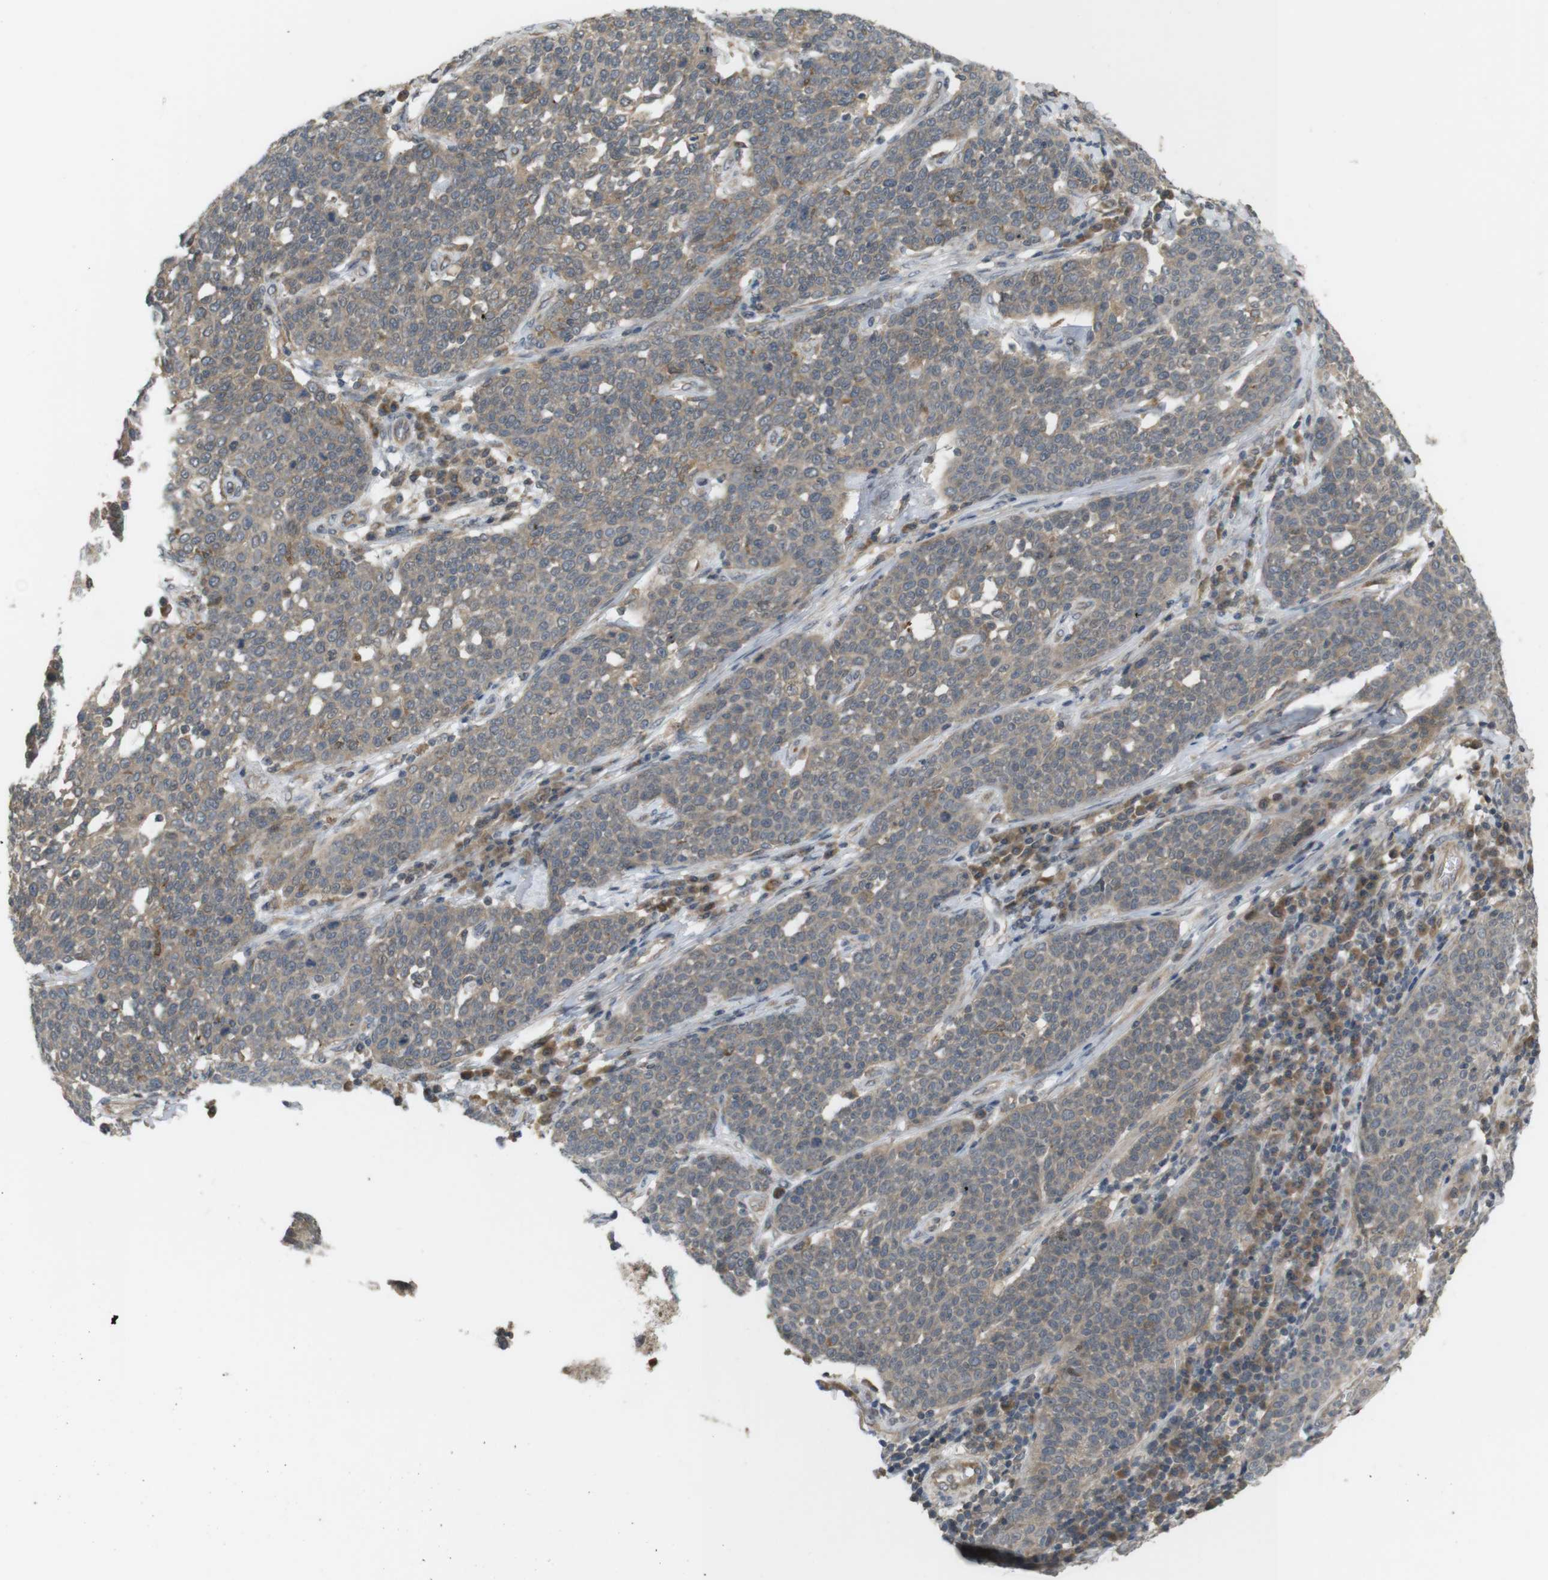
{"staining": {"intensity": "moderate", "quantity": ">75%", "location": "cytoplasmic/membranous"}, "tissue": "cervical cancer", "cell_type": "Tumor cells", "image_type": "cancer", "snomed": [{"axis": "morphology", "description": "Squamous cell carcinoma, NOS"}, {"axis": "topography", "description": "Cervix"}], "caption": "About >75% of tumor cells in cervical cancer (squamous cell carcinoma) display moderate cytoplasmic/membranous protein staining as visualized by brown immunohistochemical staining.", "gene": "RNF130", "patient": {"sex": "female", "age": 34}}